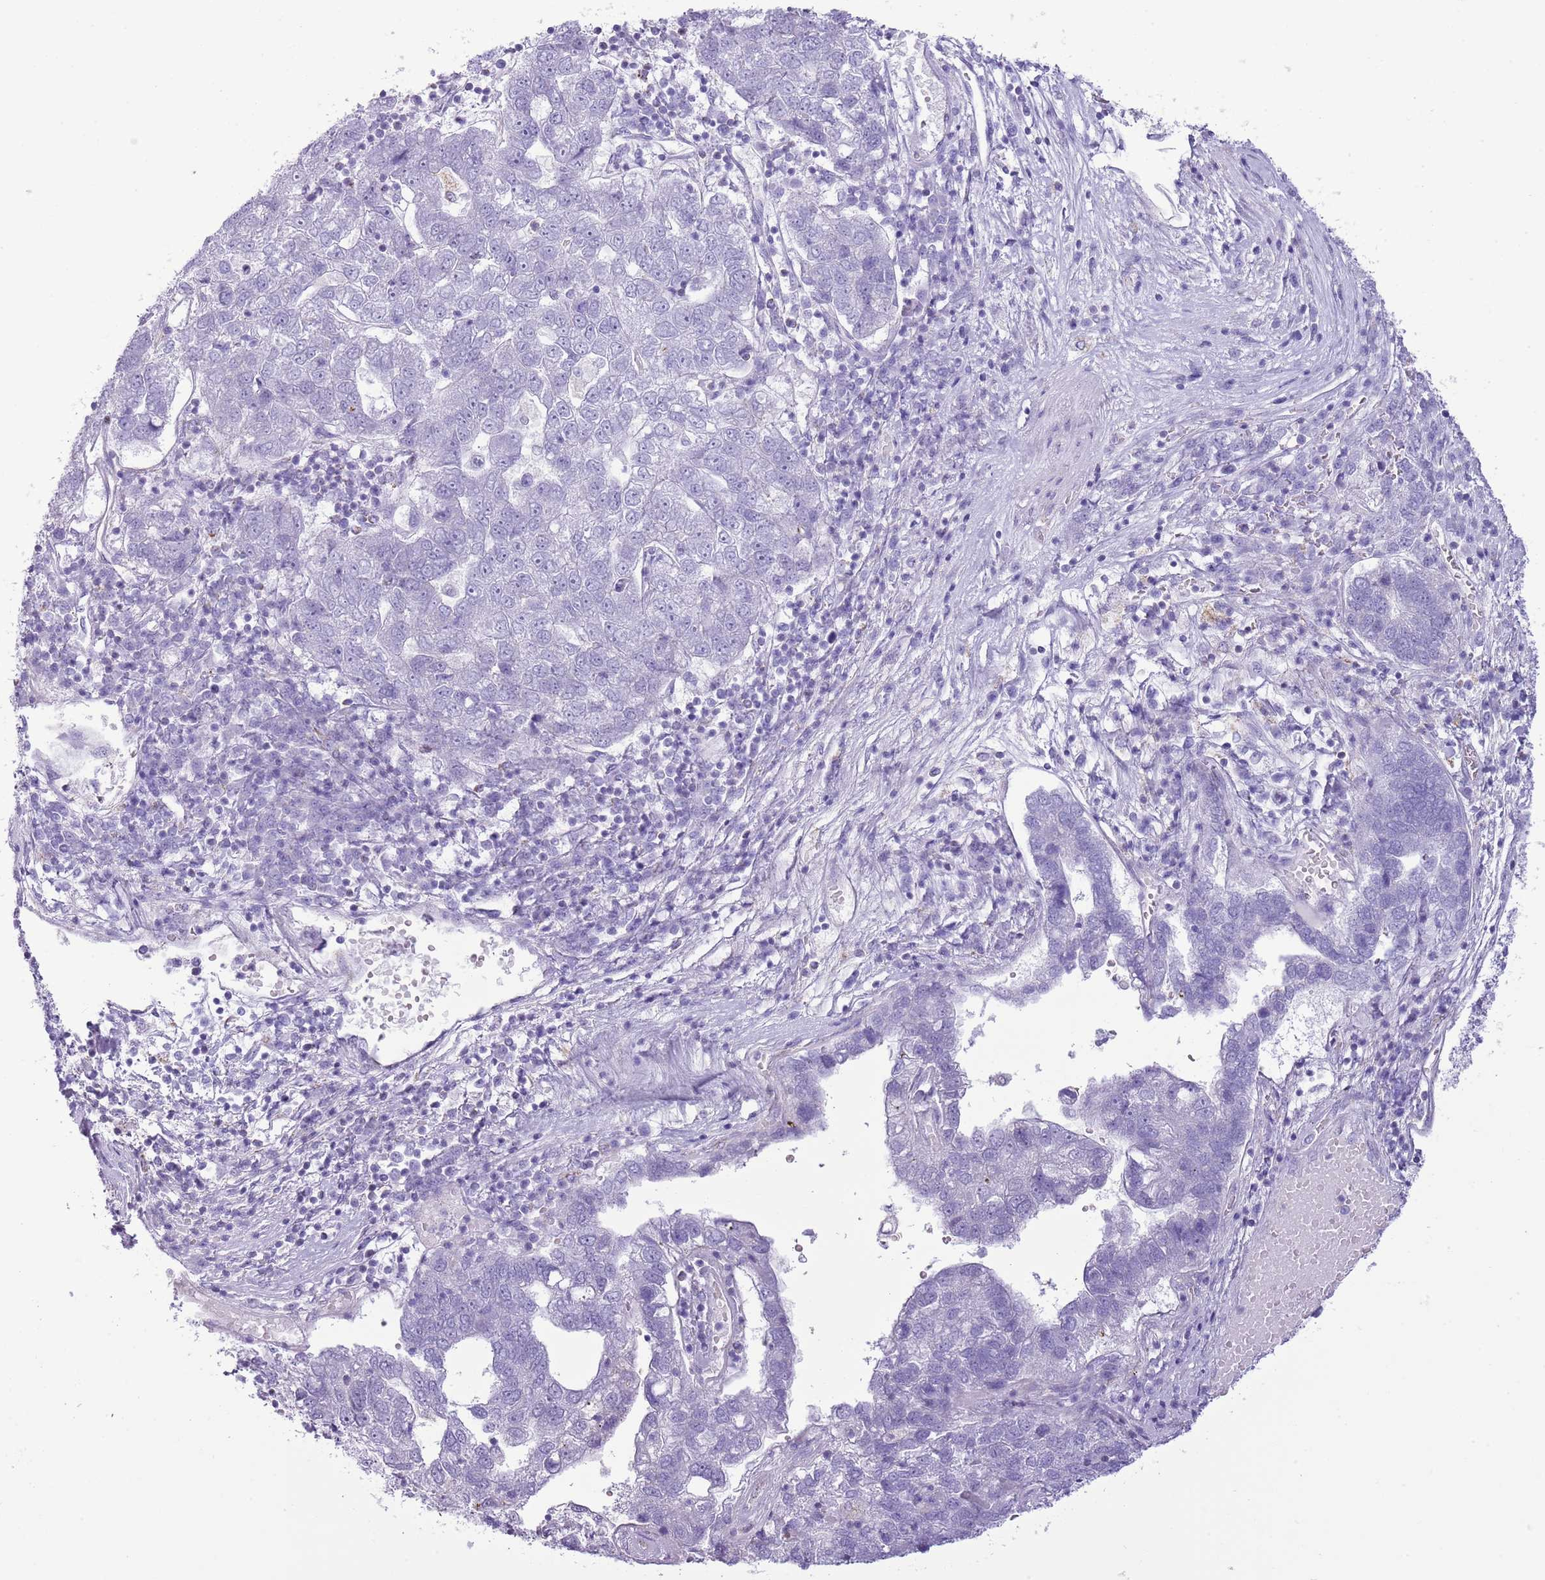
{"staining": {"intensity": "negative", "quantity": "none", "location": "none"}, "tissue": "pancreatic cancer", "cell_type": "Tumor cells", "image_type": "cancer", "snomed": [{"axis": "morphology", "description": "Adenocarcinoma, NOS"}, {"axis": "topography", "description": "Pancreas"}], "caption": "The immunohistochemistry micrograph has no significant staining in tumor cells of pancreatic adenocarcinoma tissue.", "gene": "SLC23A1", "patient": {"sex": "female", "age": 61}}